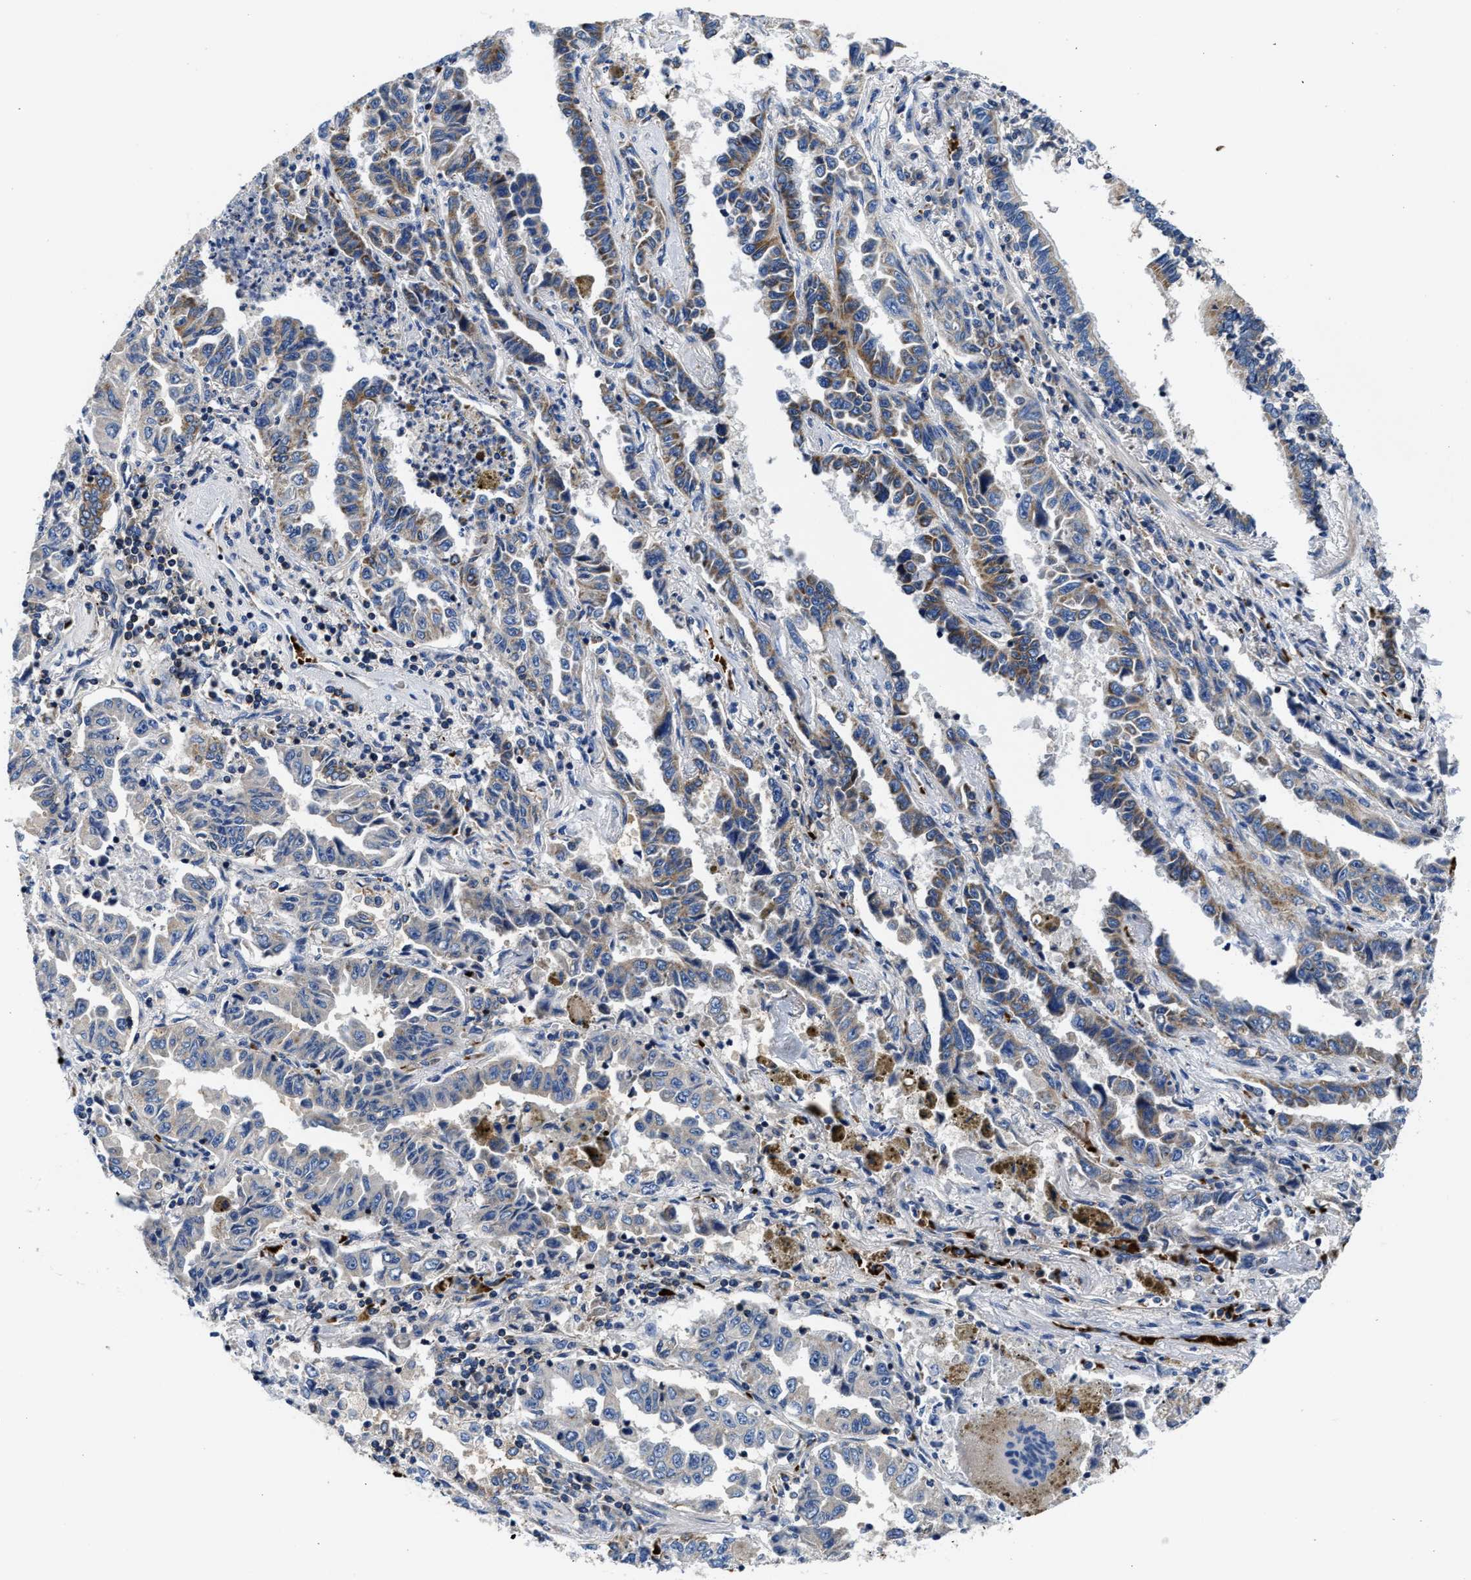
{"staining": {"intensity": "moderate", "quantity": "<25%", "location": "cytoplasmic/membranous"}, "tissue": "lung cancer", "cell_type": "Tumor cells", "image_type": "cancer", "snomed": [{"axis": "morphology", "description": "Adenocarcinoma, NOS"}, {"axis": "topography", "description": "Lung"}], "caption": "Protein expression analysis of adenocarcinoma (lung) reveals moderate cytoplasmic/membranous positivity in approximately <25% of tumor cells.", "gene": "PHLPP1", "patient": {"sex": "female", "age": 51}}